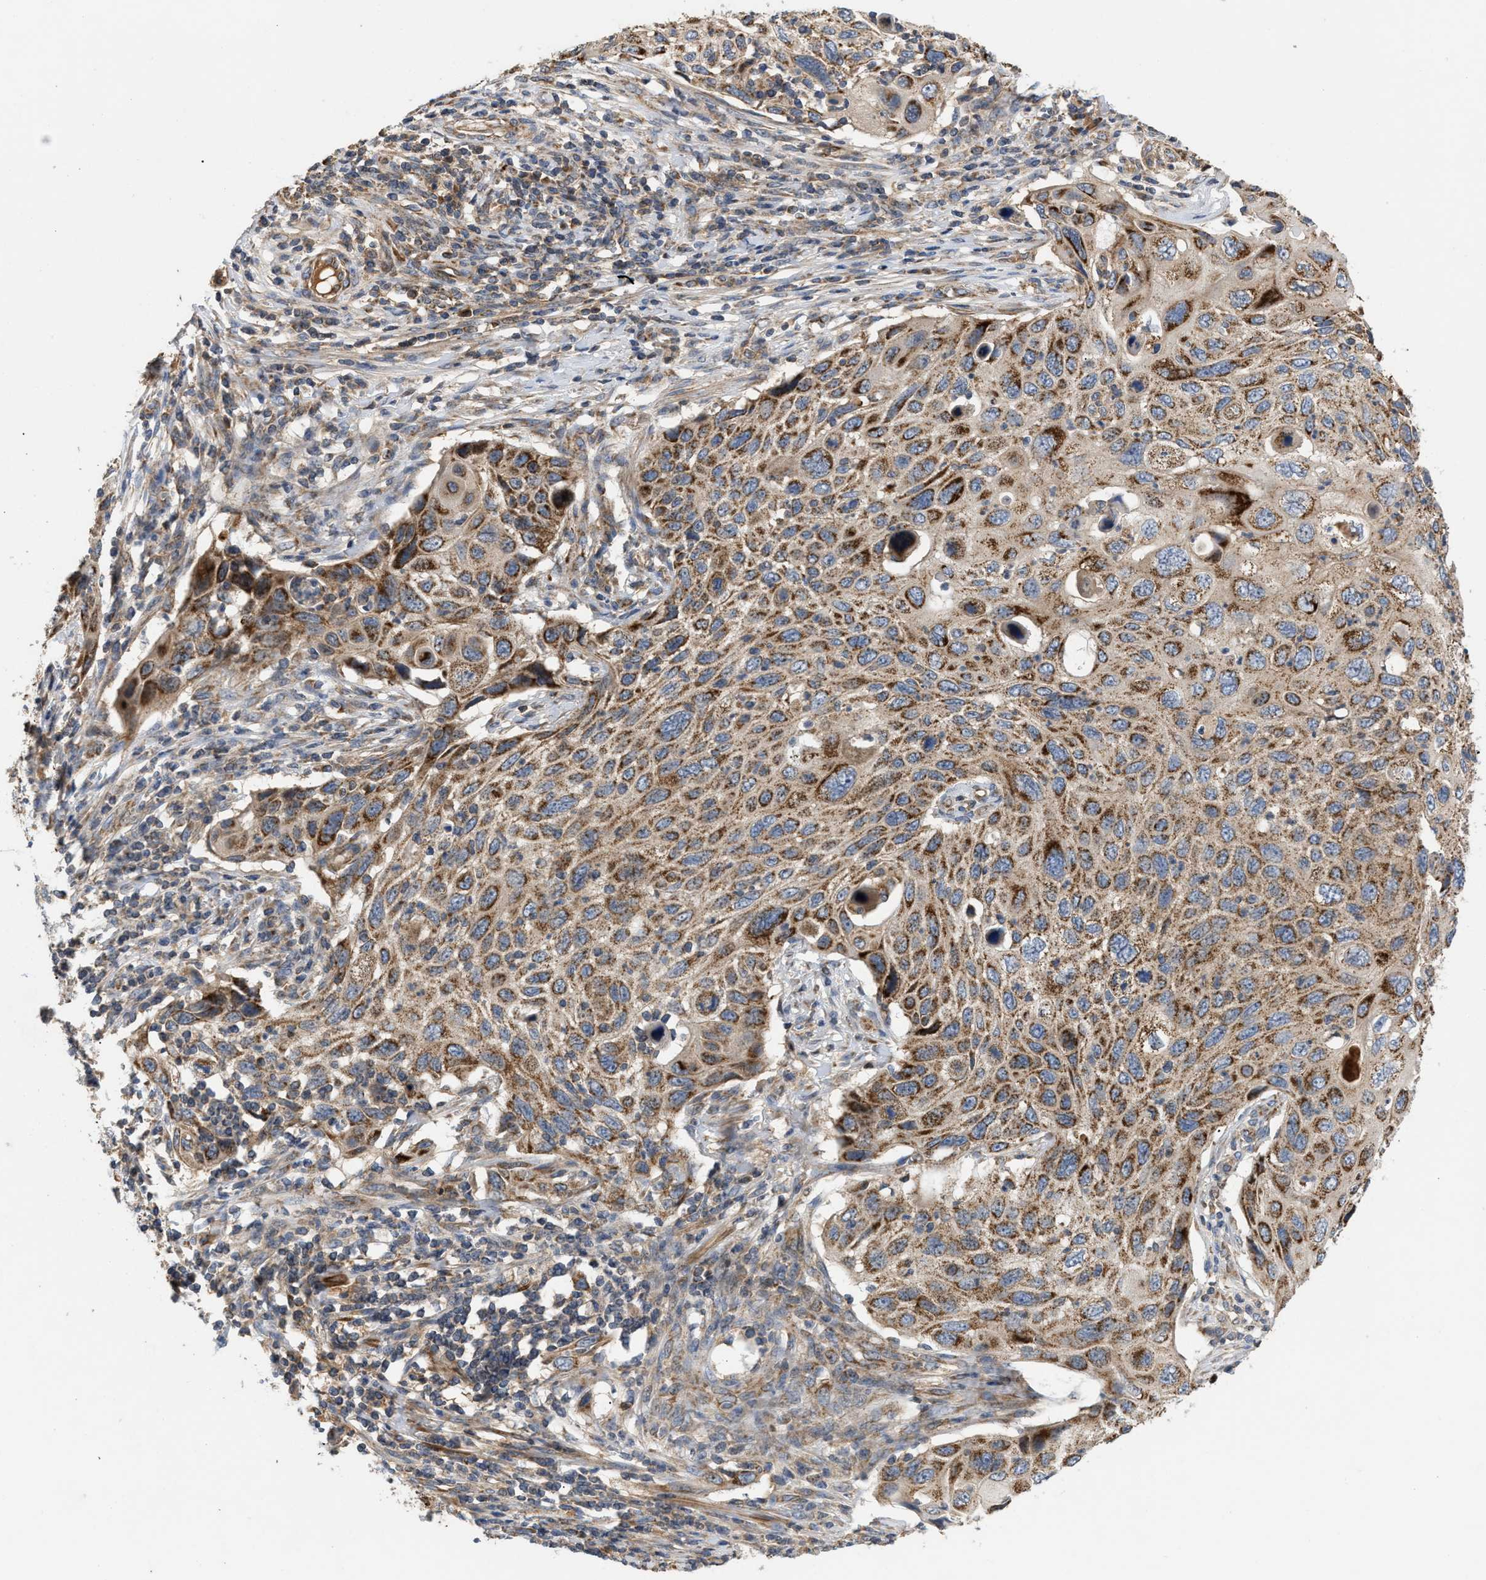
{"staining": {"intensity": "moderate", "quantity": ">75%", "location": "cytoplasmic/membranous"}, "tissue": "cervical cancer", "cell_type": "Tumor cells", "image_type": "cancer", "snomed": [{"axis": "morphology", "description": "Squamous cell carcinoma, NOS"}, {"axis": "topography", "description": "Cervix"}], "caption": "Human squamous cell carcinoma (cervical) stained for a protein (brown) displays moderate cytoplasmic/membranous positive expression in approximately >75% of tumor cells.", "gene": "TACO1", "patient": {"sex": "female", "age": 70}}